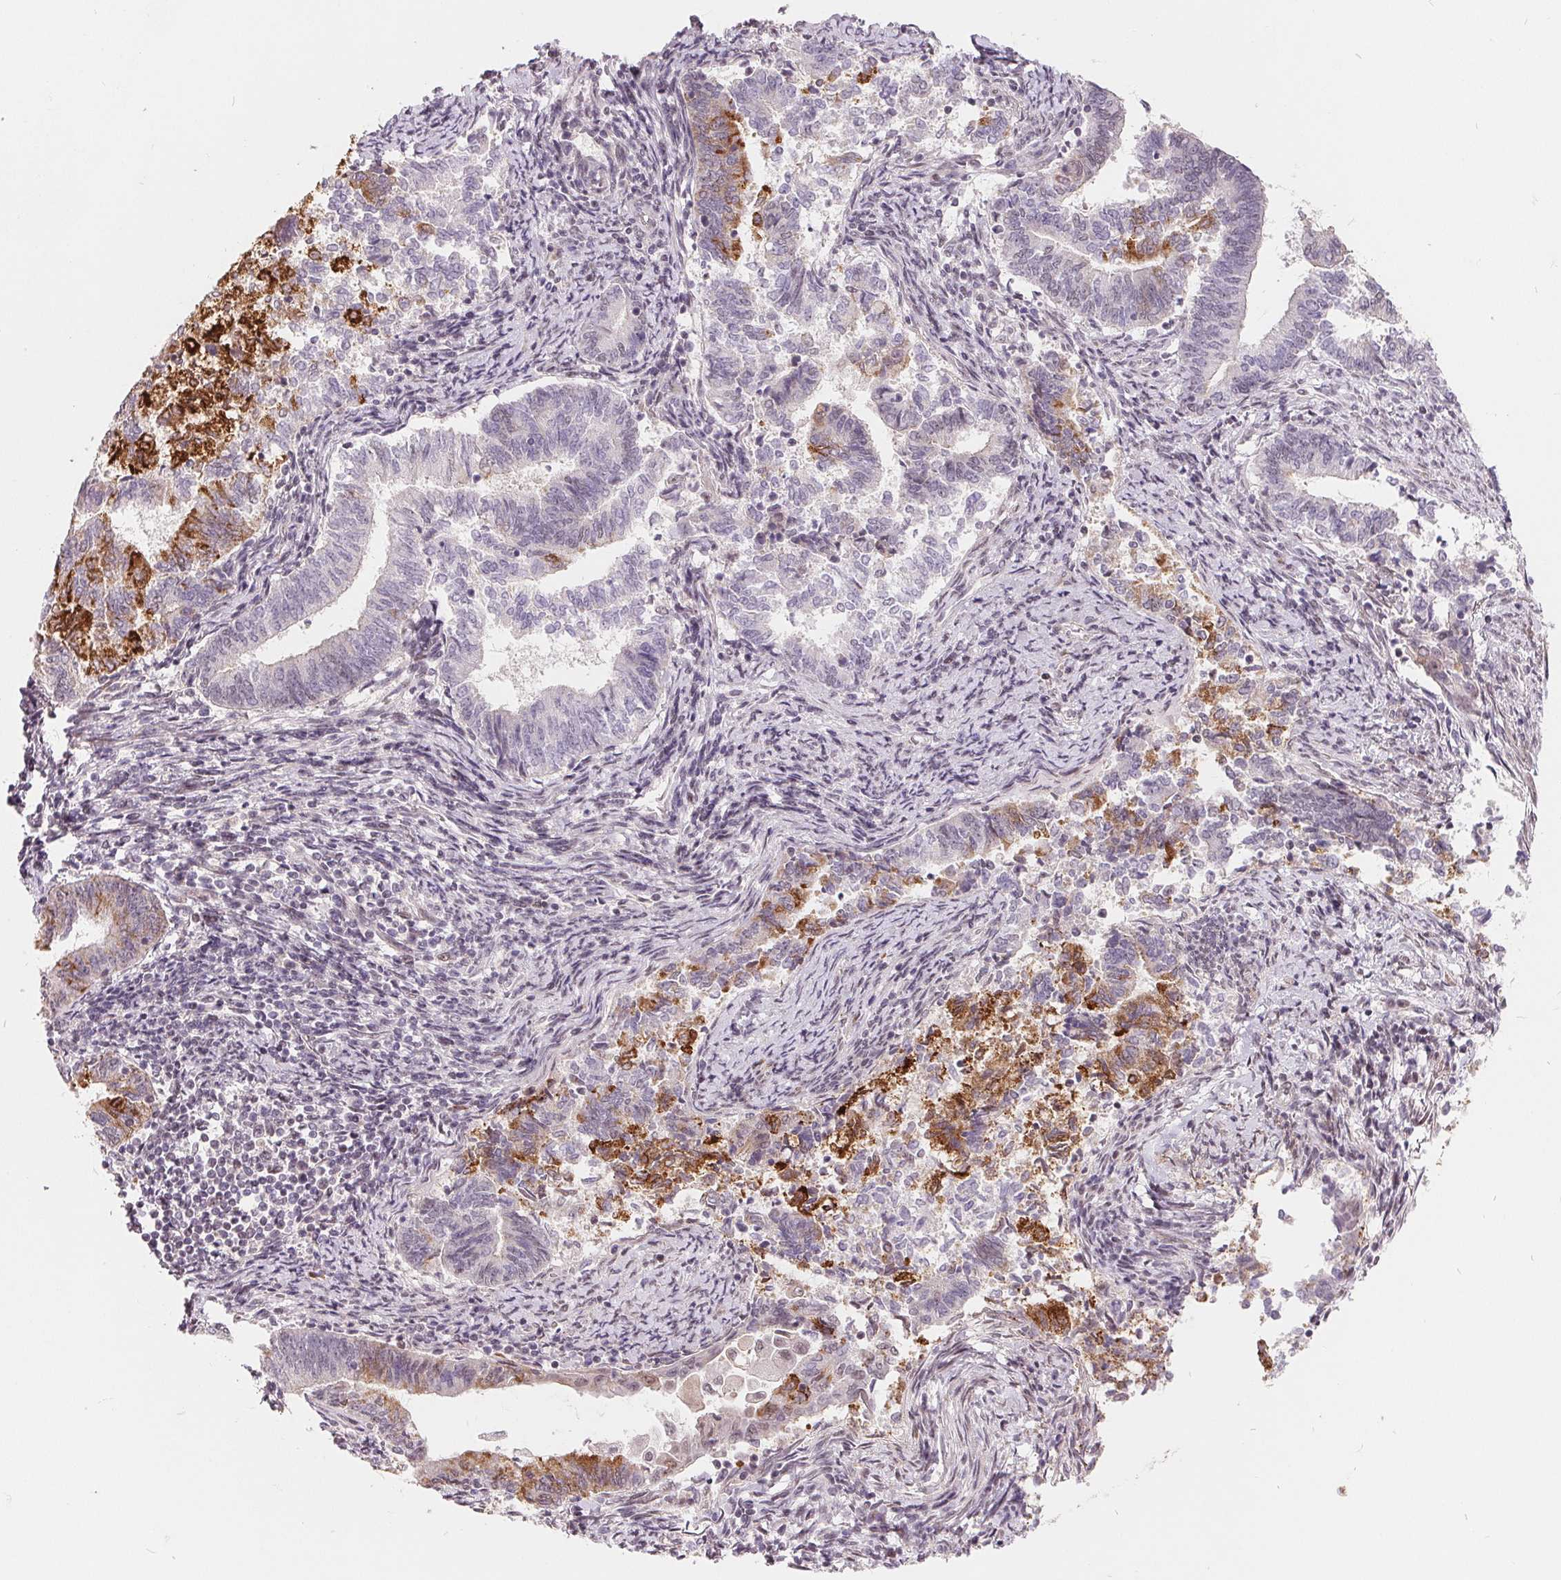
{"staining": {"intensity": "strong", "quantity": "<25%", "location": "cytoplasmic/membranous"}, "tissue": "endometrial cancer", "cell_type": "Tumor cells", "image_type": "cancer", "snomed": [{"axis": "morphology", "description": "Adenocarcinoma, NOS"}, {"axis": "topography", "description": "Endometrium"}], "caption": "Brown immunohistochemical staining in human endometrial cancer (adenocarcinoma) exhibits strong cytoplasmic/membranous staining in approximately <25% of tumor cells.", "gene": "NRG2", "patient": {"sex": "female", "age": 65}}